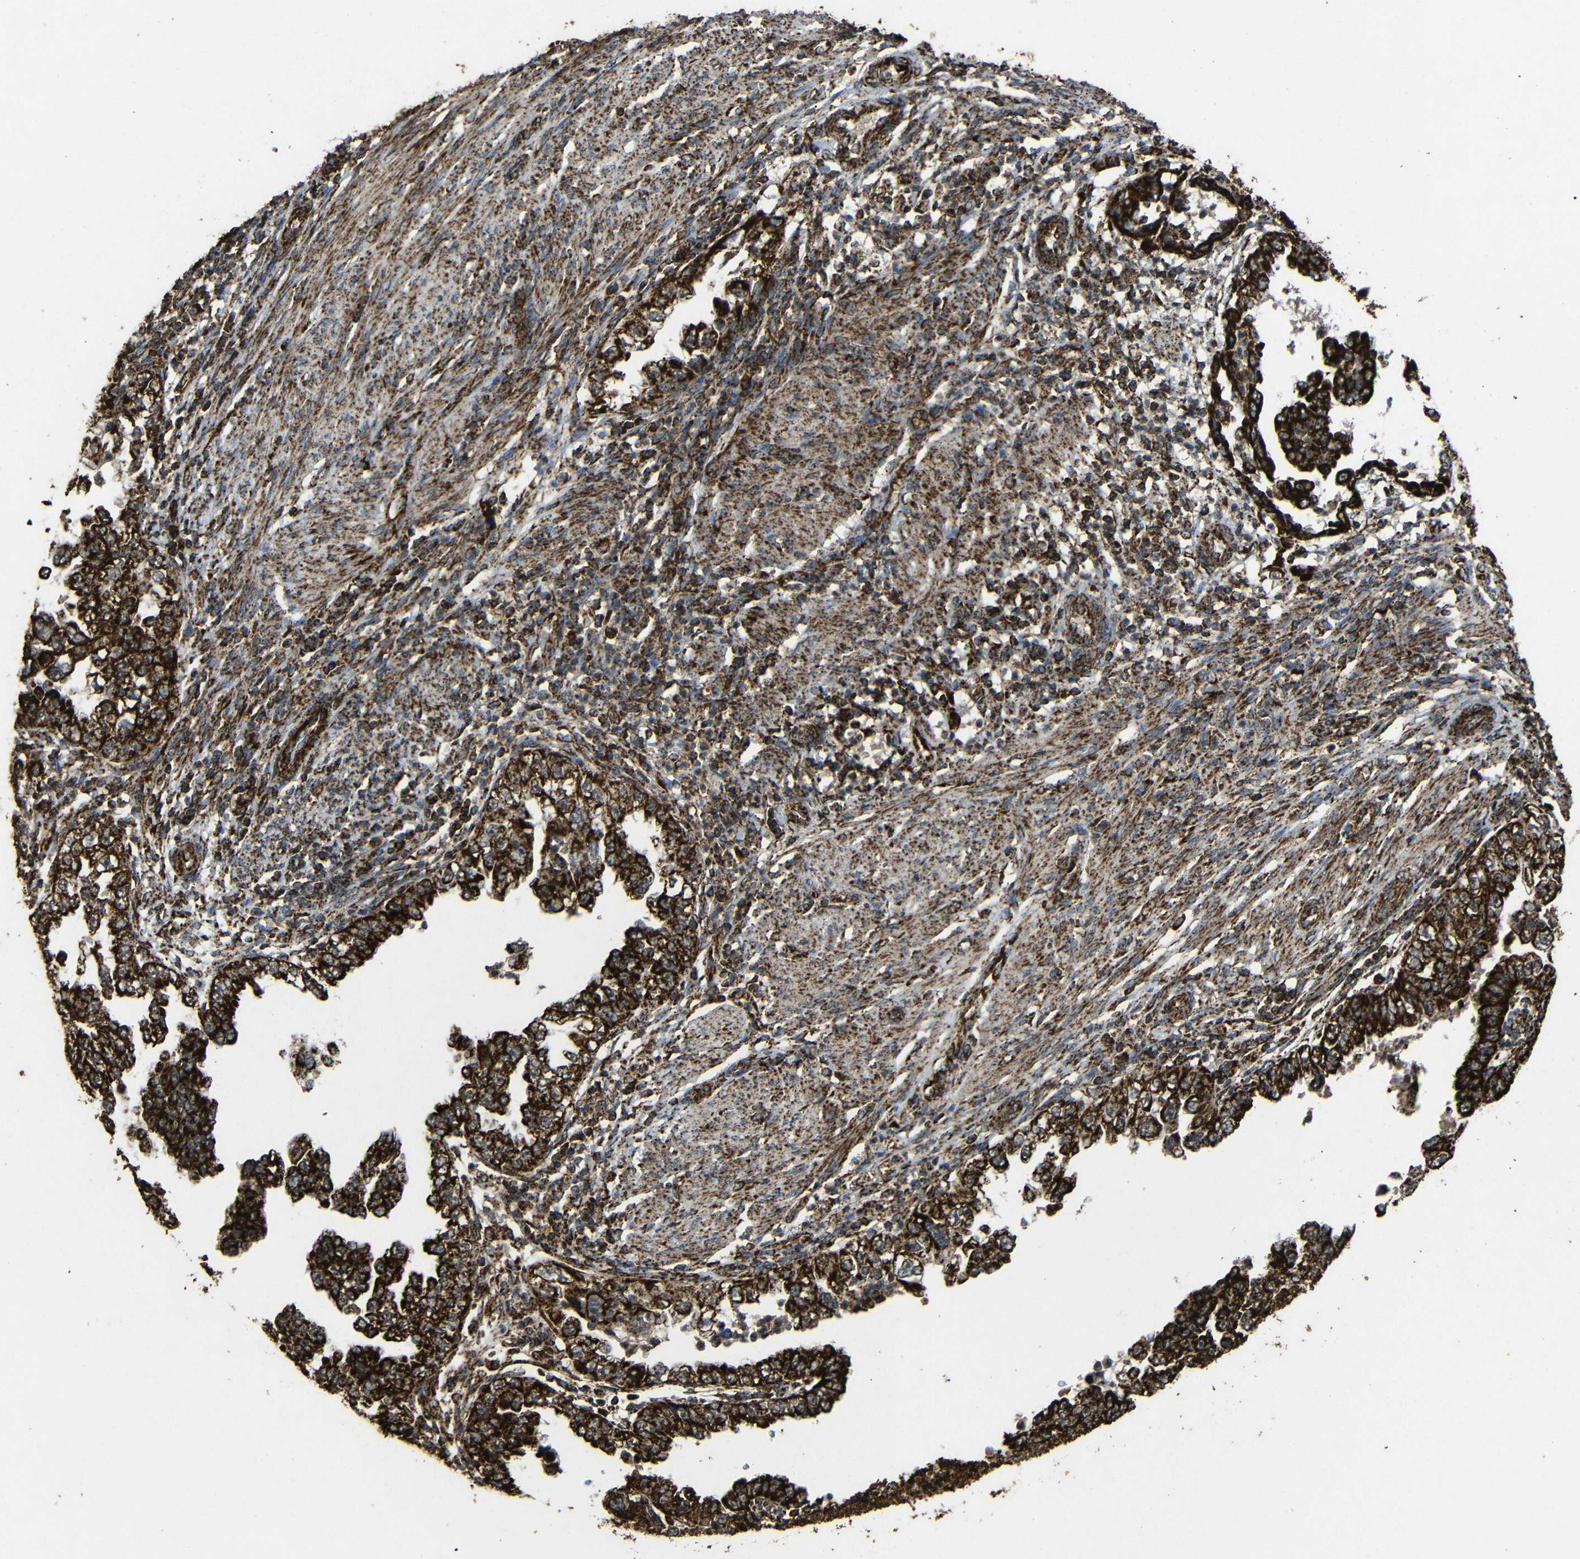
{"staining": {"intensity": "strong", "quantity": ">75%", "location": "cytoplasmic/membranous"}, "tissue": "endometrial cancer", "cell_type": "Tumor cells", "image_type": "cancer", "snomed": [{"axis": "morphology", "description": "Adenocarcinoma, NOS"}, {"axis": "topography", "description": "Endometrium"}], "caption": "A photomicrograph showing strong cytoplasmic/membranous staining in approximately >75% of tumor cells in endometrial adenocarcinoma, as visualized by brown immunohistochemical staining.", "gene": "ATP5F1A", "patient": {"sex": "female", "age": 85}}